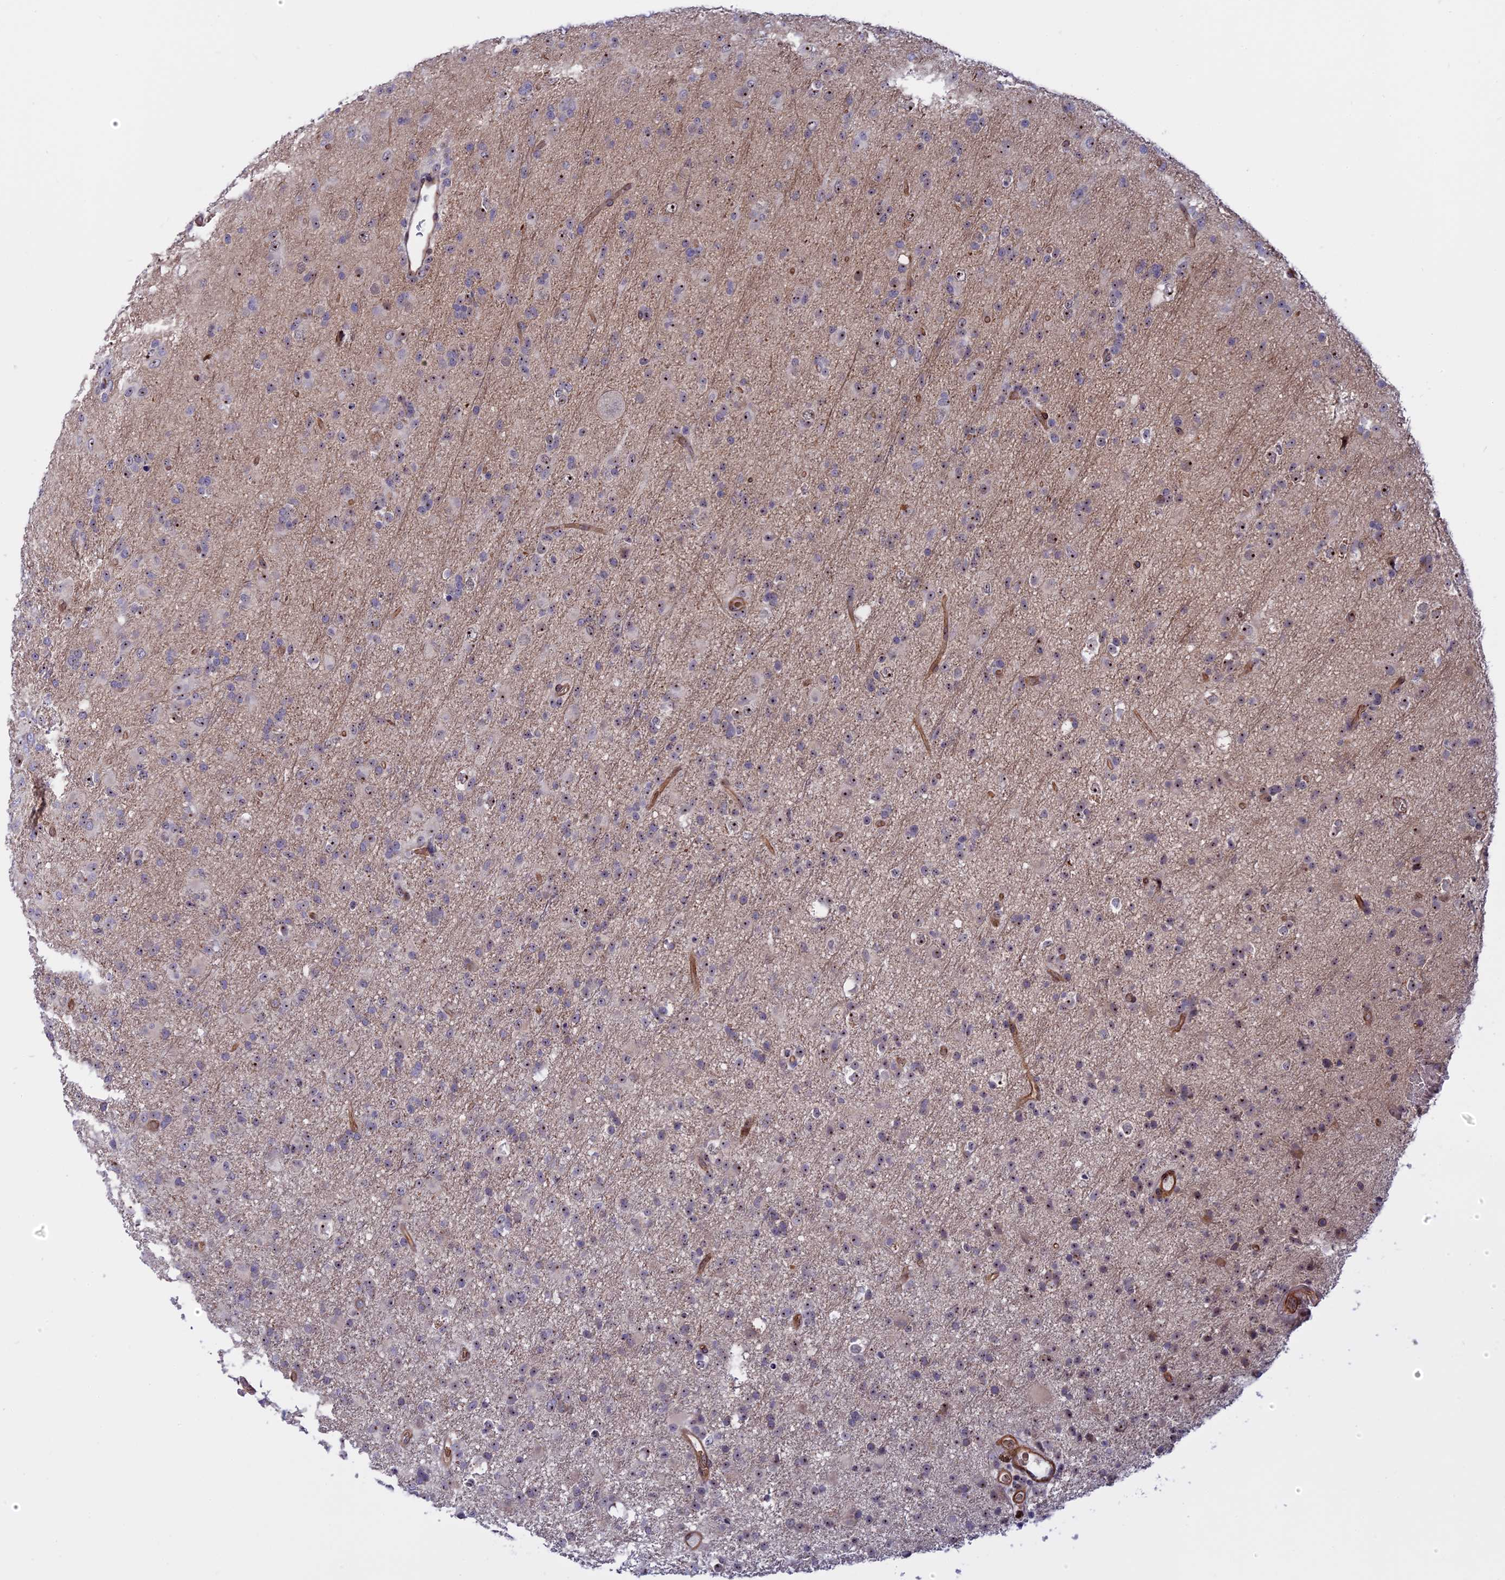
{"staining": {"intensity": "weak", "quantity": "25%-75%", "location": "nuclear"}, "tissue": "glioma", "cell_type": "Tumor cells", "image_type": "cancer", "snomed": [{"axis": "morphology", "description": "Glioma, malignant, Low grade"}, {"axis": "topography", "description": "Brain"}], "caption": "Immunohistochemistry (IHC) staining of malignant low-grade glioma, which displays low levels of weak nuclear staining in approximately 25%-75% of tumor cells indicating weak nuclear protein positivity. The staining was performed using DAB (brown) for protein detection and nuclei were counterstained in hematoxylin (blue).", "gene": "DBNDD1", "patient": {"sex": "male", "age": 65}}